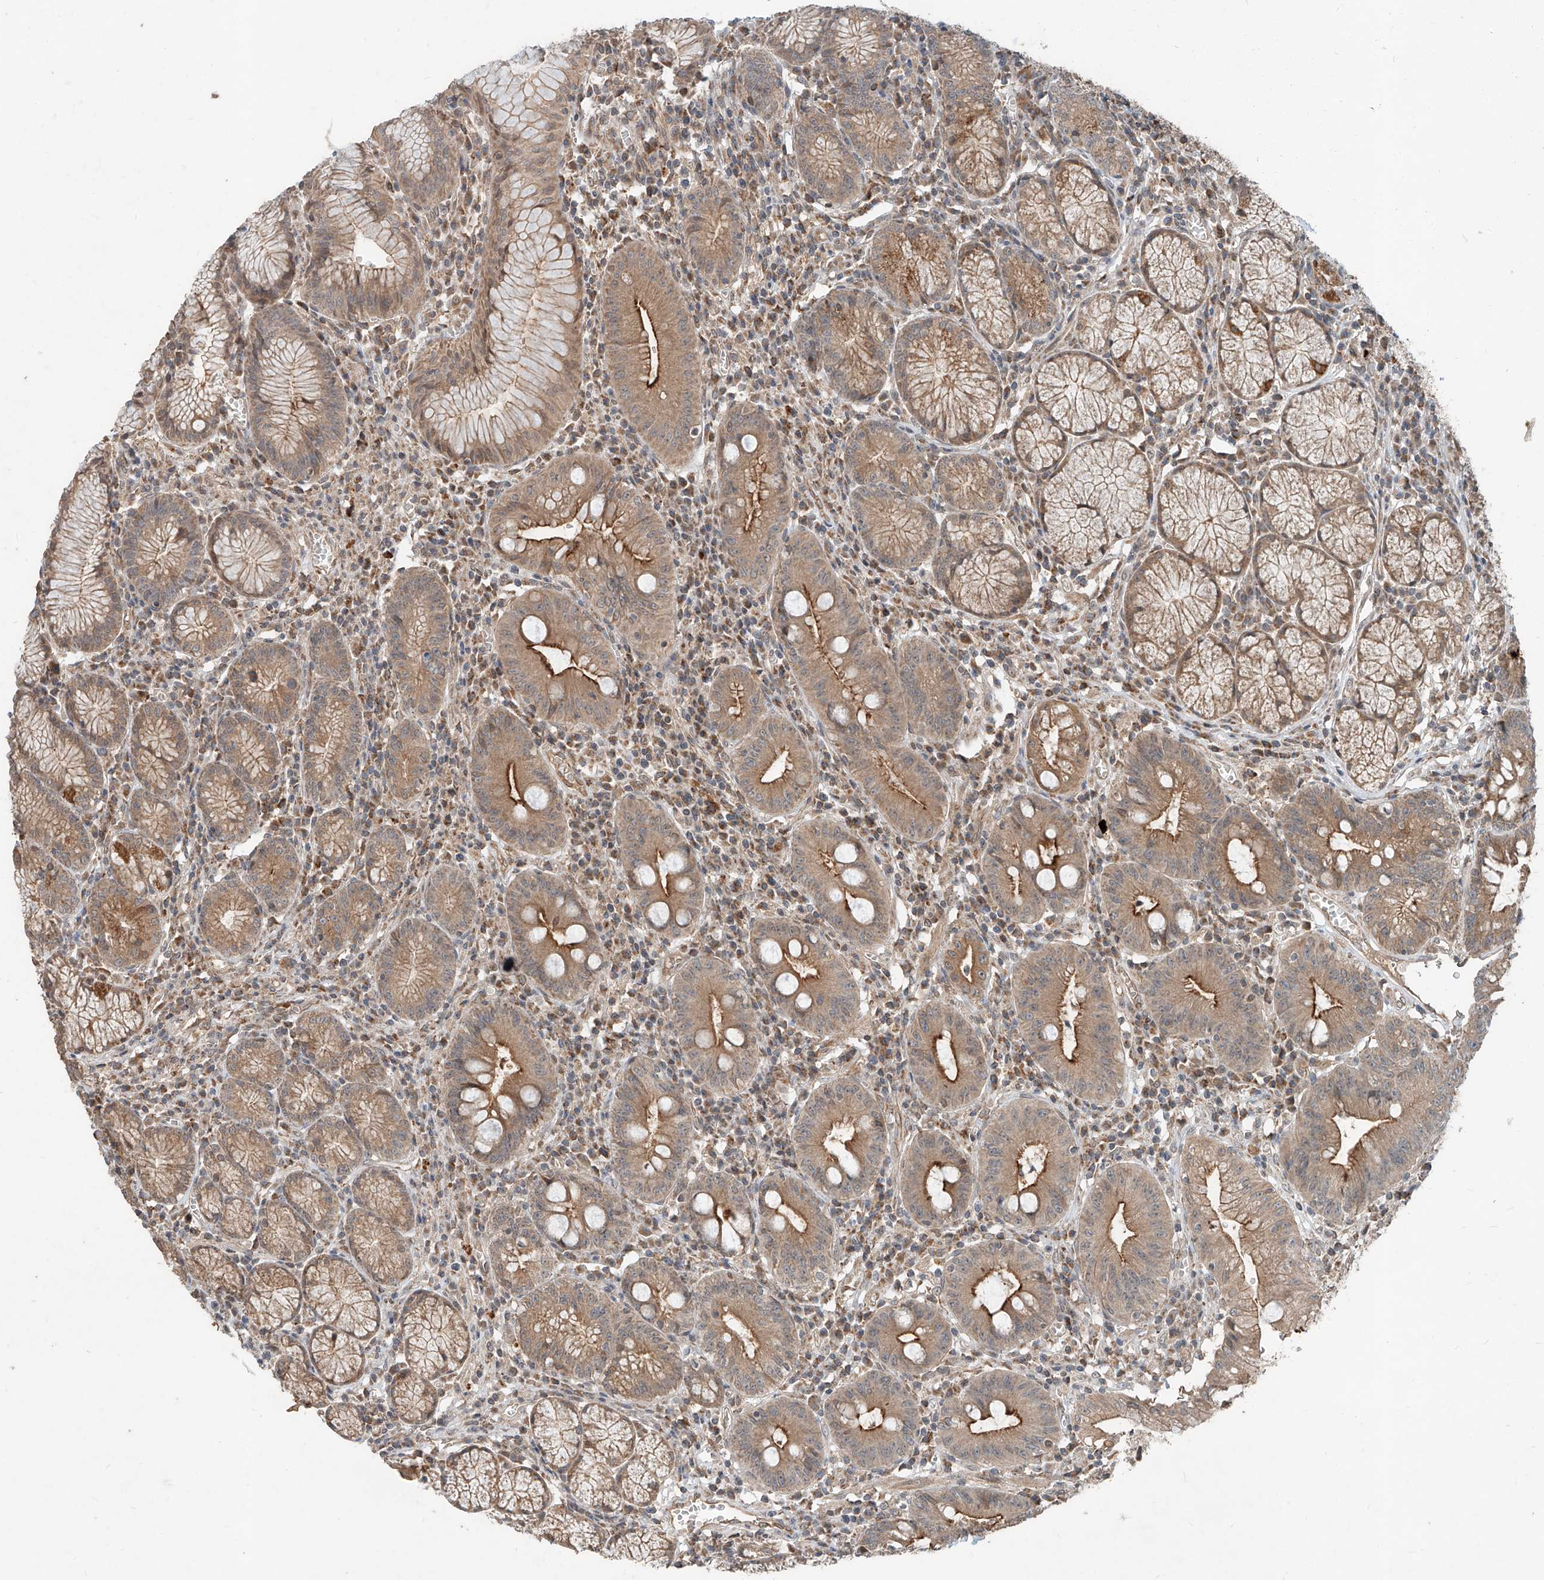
{"staining": {"intensity": "moderate", "quantity": ">75%", "location": "cytoplasmic/membranous"}, "tissue": "stomach", "cell_type": "Glandular cells", "image_type": "normal", "snomed": [{"axis": "morphology", "description": "Normal tissue, NOS"}, {"axis": "topography", "description": "Stomach"}], "caption": "IHC of unremarkable human stomach reveals medium levels of moderate cytoplasmic/membranous expression in about >75% of glandular cells. Nuclei are stained in blue.", "gene": "STX19", "patient": {"sex": "male", "age": 55}}